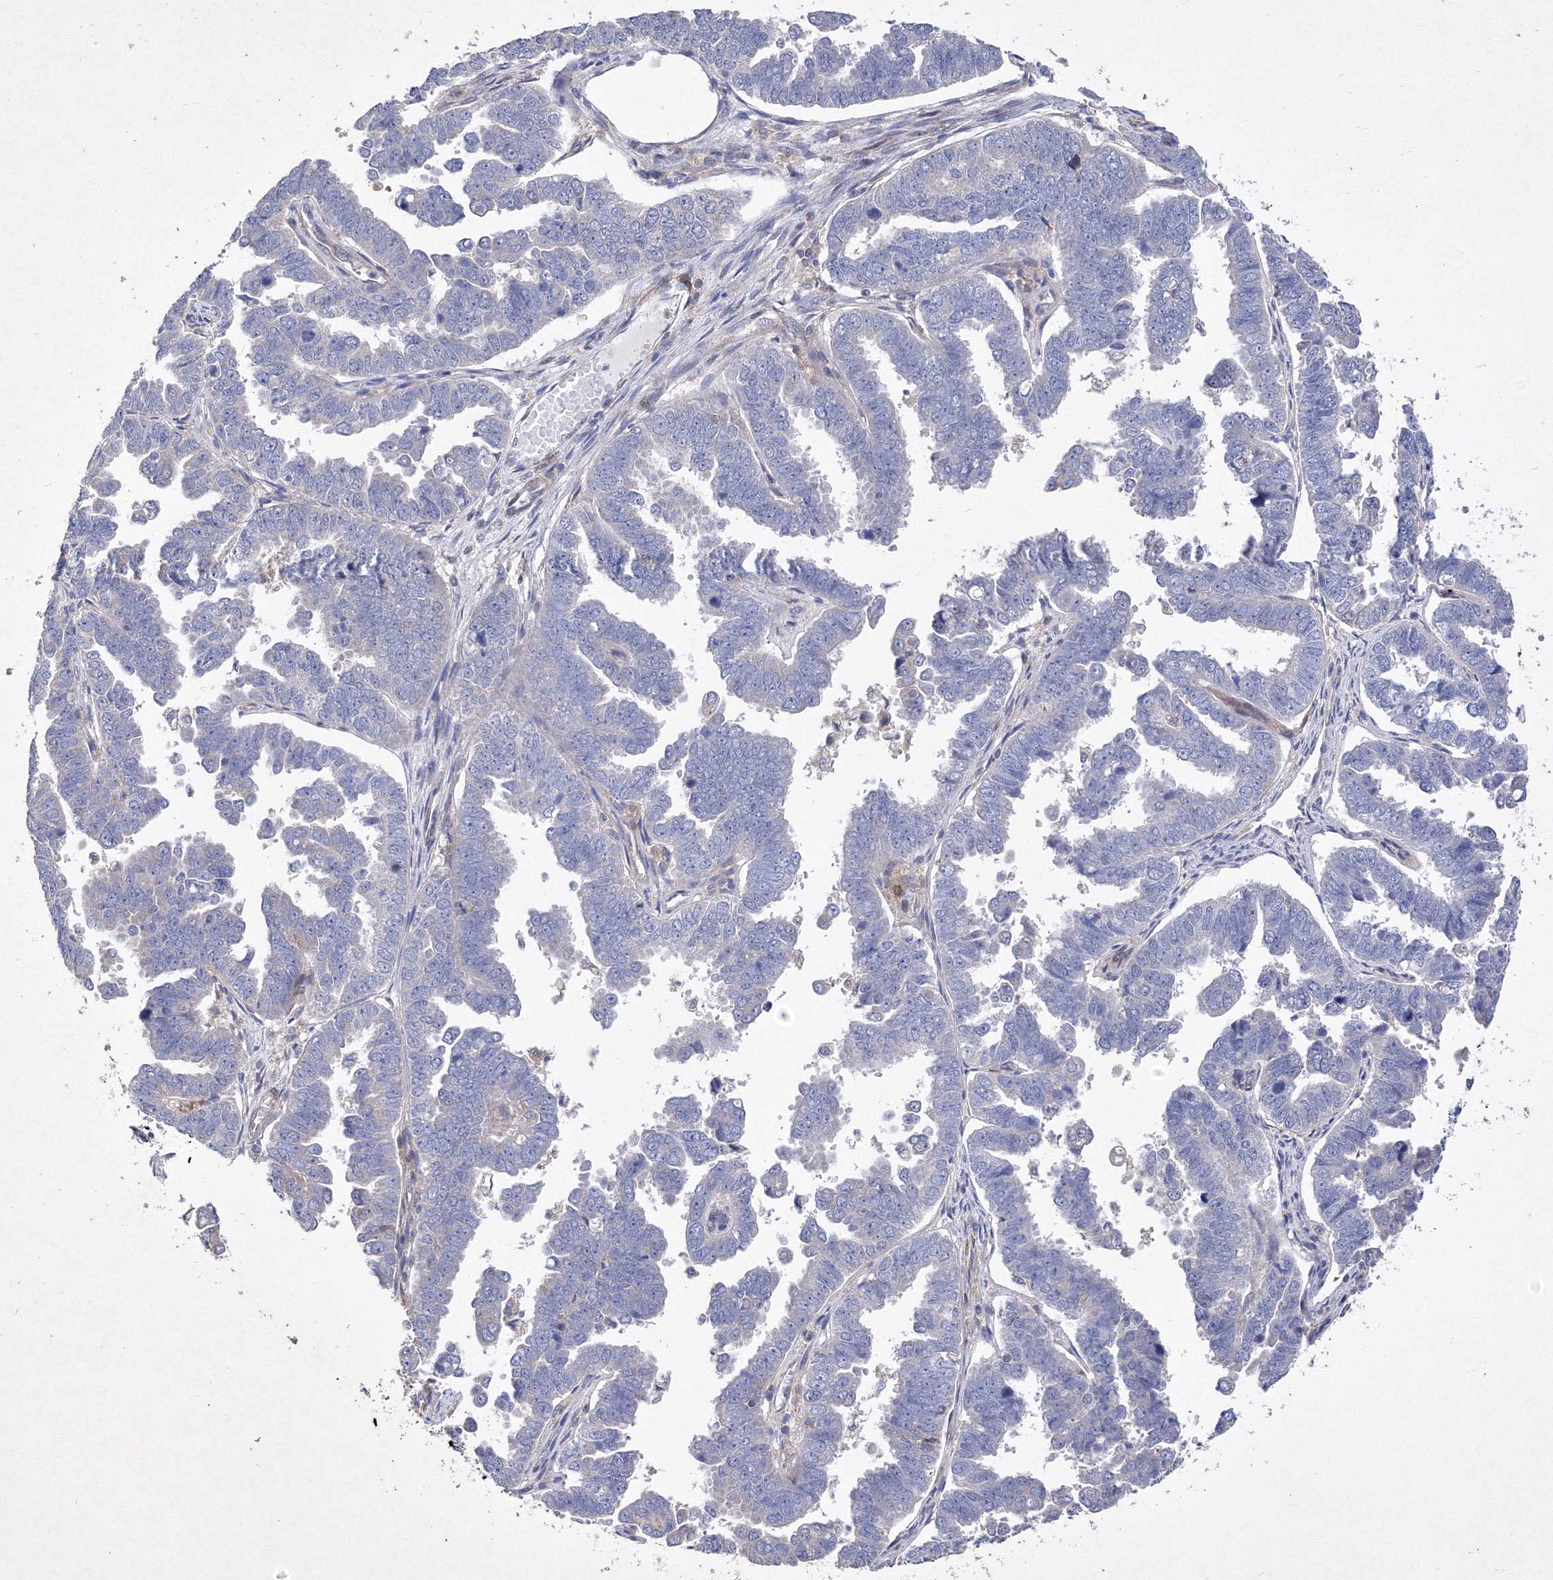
{"staining": {"intensity": "negative", "quantity": "none", "location": "none"}, "tissue": "endometrial cancer", "cell_type": "Tumor cells", "image_type": "cancer", "snomed": [{"axis": "morphology", "description": "Adenocarcinoma, NOS"}, {"axis": "topography", "description": "Endometrium"}], "caption": "Immunohistochemical staining of human adenocarcinoma (endometrial) displays no significant expression in tumor cells.", "gene": "SNX18", "patient": {"sex": "female", "age": 75}}